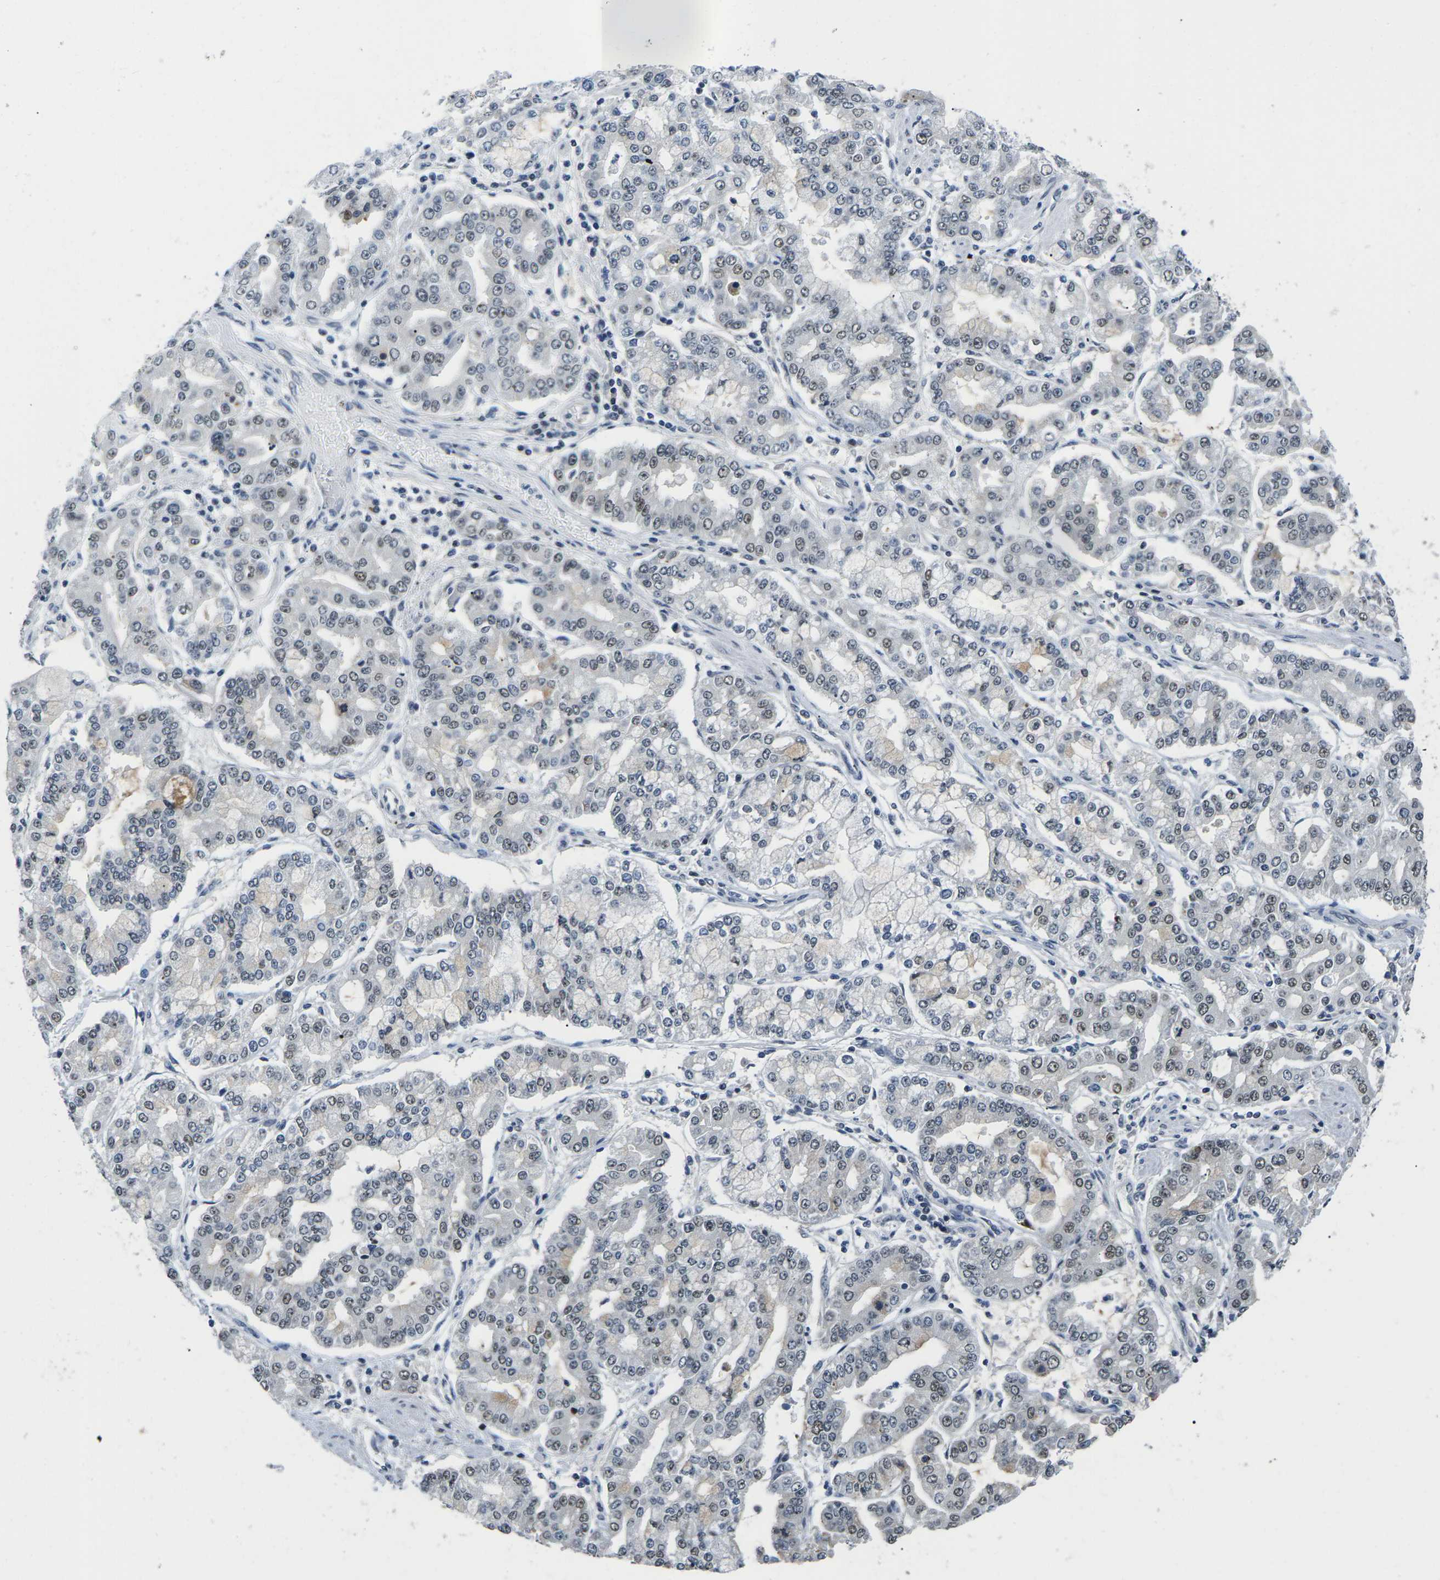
{"staining": {"intensity": "weak", "quantity": "25%-75%", "location": "nuclear"}, "tissue": "stomach cancer", "cell_type": "Tumor cells", "image_type": "cancer", "snomed": [{"axis": "morphology", "description": "Adenocarcinoma, NOS"}, {"axis": "topography", "description": "Stomach"}], "caption": "Immunohistochemistry (IHC) image of neoplastic tissue: stomach adenocarcinoma stained using immunohistochemistry (IHC) displays low levels of weak protein expression localized specifically in the nuclear of tumor cells, appearing as a nuclear brown color.", "gene": "NSRP1", "patient": {"sex": "male", "age": 76}}